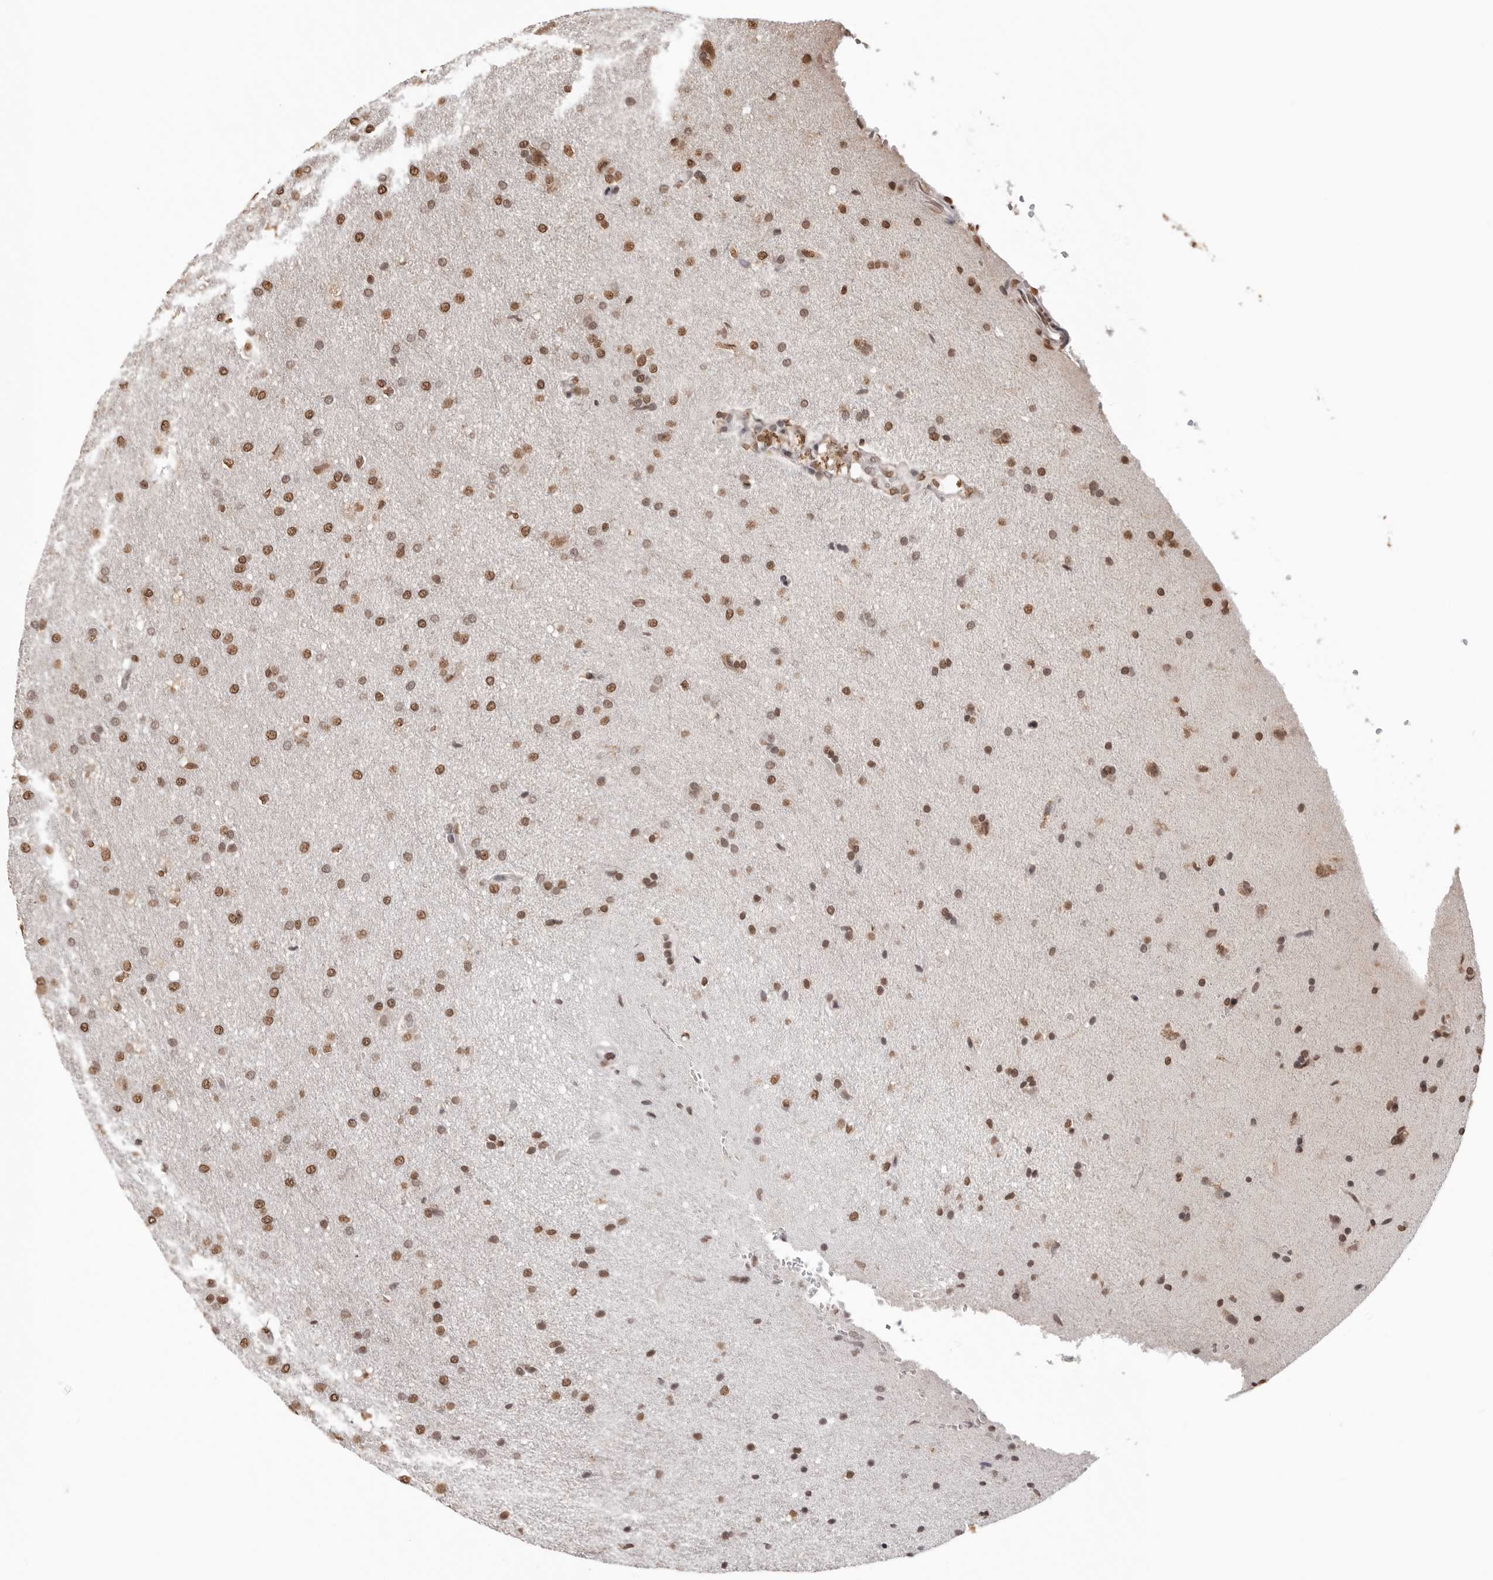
{"staining": {"intensity": "moderate", "quantity": ">75%", "location": "nuclear"}, "tissue": "glioma", "cell_type": "Tumor cells", "image_type": "cancer", "snomed": [{"axis": "morphology", "description": "Glioma, malignant, Low grade"}, {"axis": "topography", "description": "Brain"}], "caption": "This histopathology image demonstrates glioma stained with immunohistochemistry to label a protein in brown. The nuclear of tumor cells show moderate positivity for the protein. Nuclei are counter-stained blue.", "gene": "OLIG3", "patient": {"sex": "female", "age": 37}}